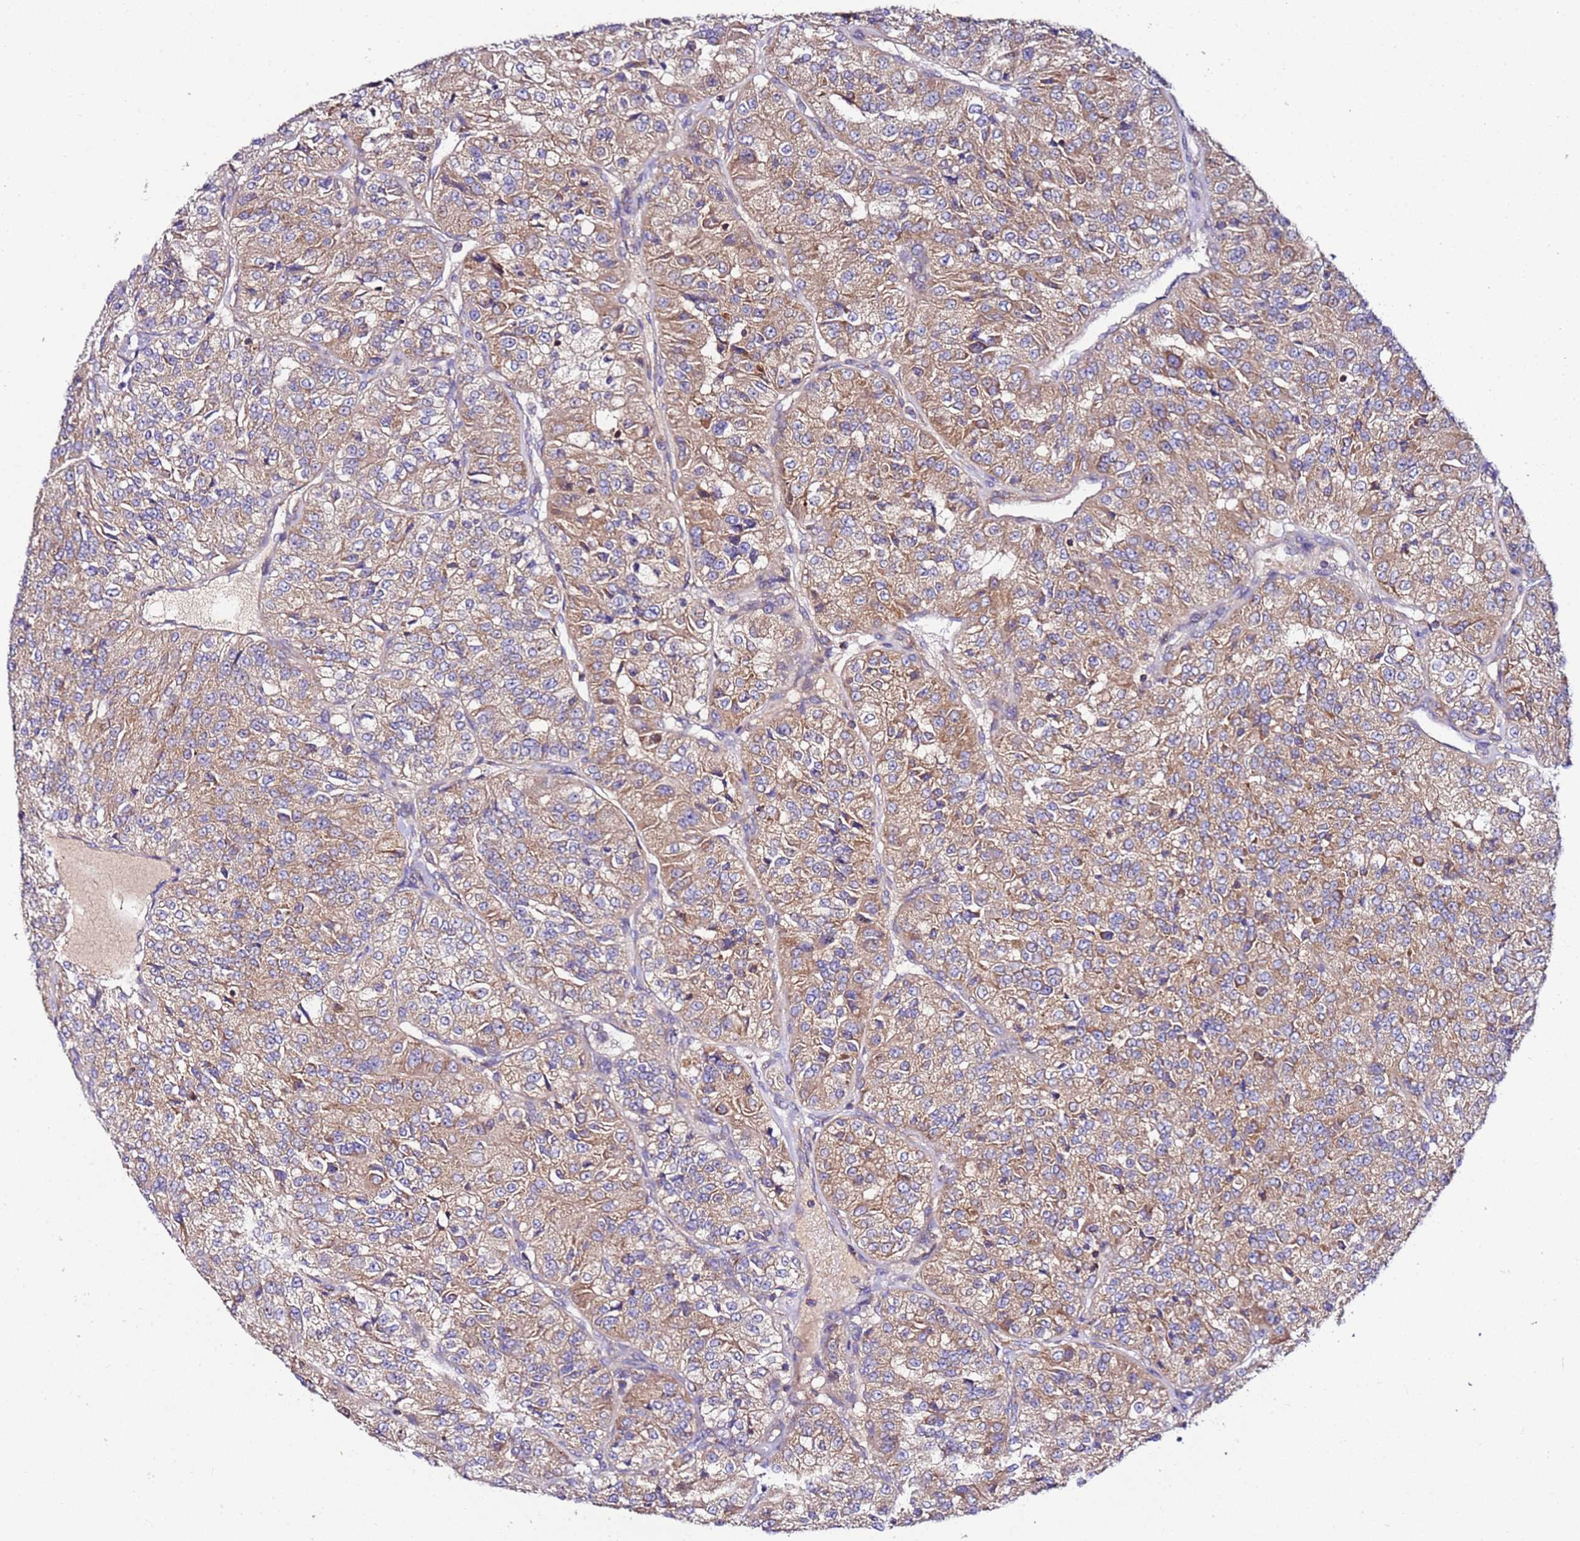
{"staining": {"intensity": "moderate", "quantity": ">75%", "location": "cytoplasmic/membranous"}, "tissue": "renal cancer", "cell_type": "Tumor cells", "image_type": "cancer", "snomed": [{"axis": "morphology", "description": "Adenocarcinoma, NOS"}, {"axis": "topography", "description": "Kidney"}], "caption": "Immunohistochemical staining of renal cancer (adenocarcinoma) shows medium levels of moderate cytoplasmic/membranous positivity in about >75% of tumor cells. The protein of interest is shown in brown color, while the nuclei are stained blue.", "gene": "C19orf12", "patient": {"sex": "female", "age": 63}}